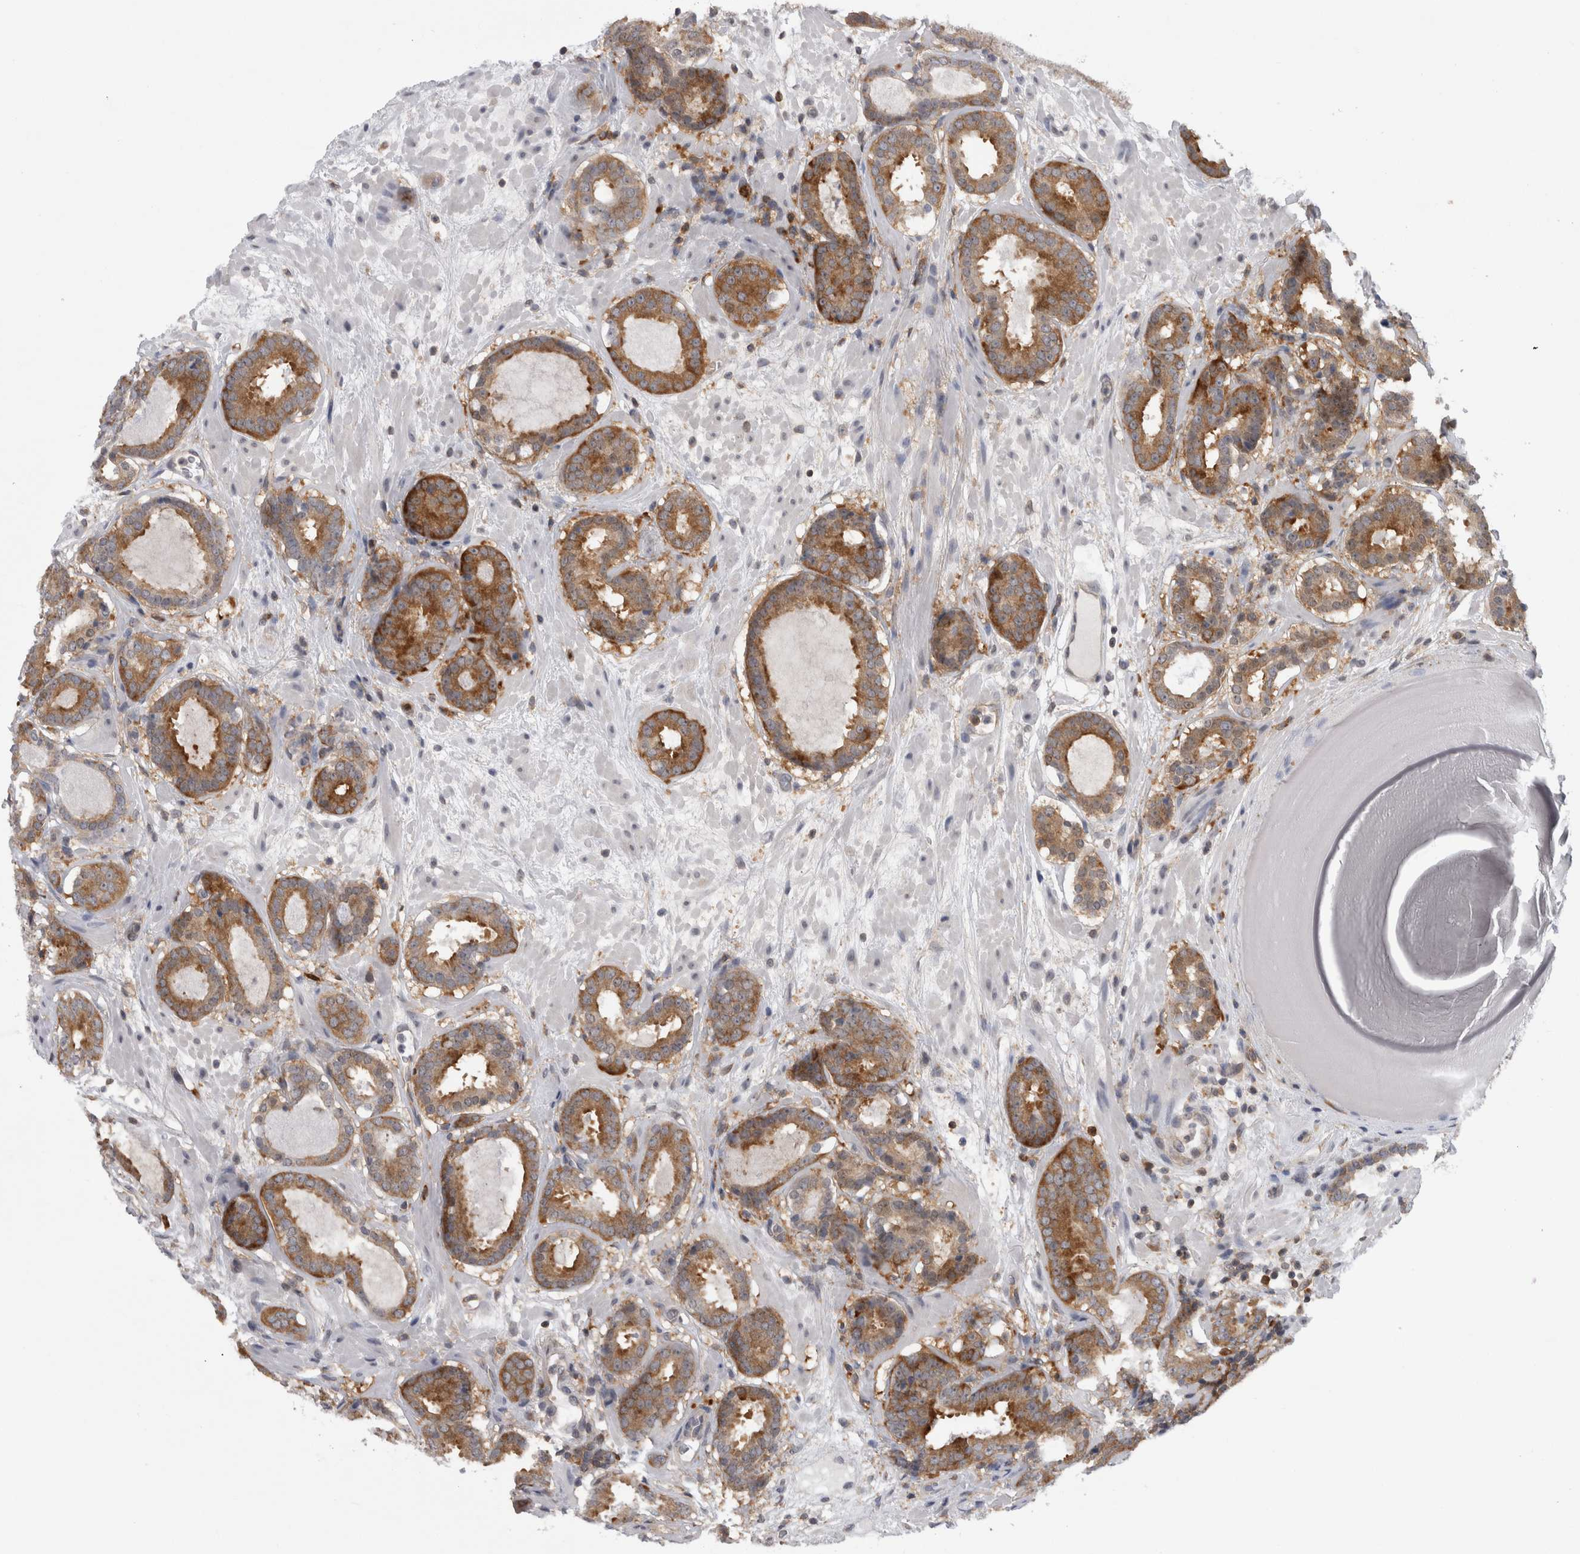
{"staining": {"intensity": "moderate", "quantity": ">75%", "location": "cytoplasmic/membranous"}, "tissue": "prostate cancer", "cell_type": "Tumor cells", "image_type": "cancer", "snomed": [{"axis": "morphology", "description": "Adenocarcinoma, Low grade"}, {"axis": "topography", "description": "Prostate"}], "caption": "Moderate cytoplasmic/membranous positivity is seen in about >75% of tumor cells in prostate cancer.", "gene": "CACYBP", "patient": {"sex": "male", "age": 69}}